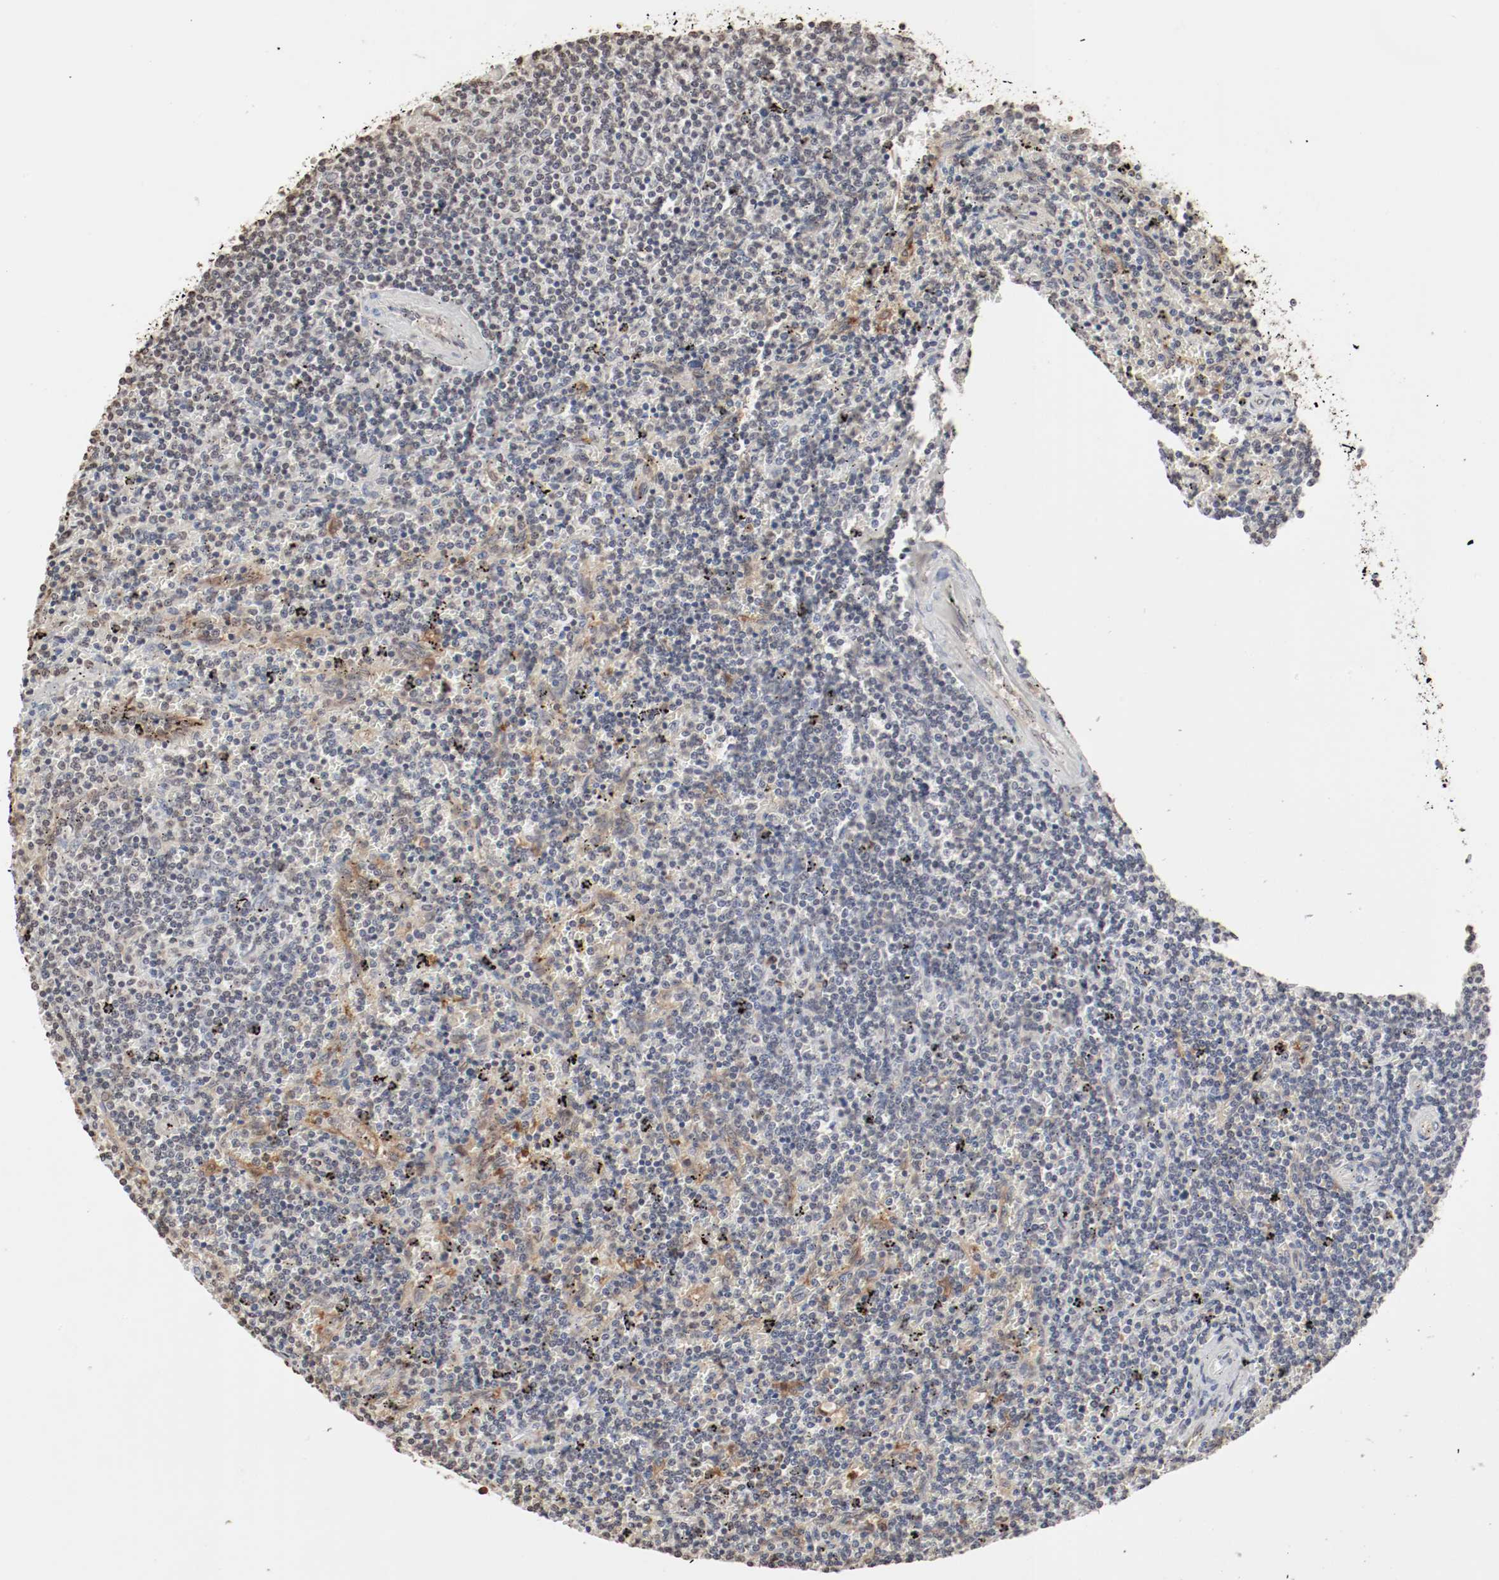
{"staining": {"intensity": "negative", "quantity": "none", "location": "none"}, "tissue": "lymphoma", "cell_type": "Tumor cells", "image_type": "cancer", "snomed": [{"axis": "morphology", "description": "Malignant lymphoma, non-Hodgkin's type, Low grade"}, {"axis": "topography", "description": "Spleen"}], "caption": "Photomicrograph shows no significant protein staining in tumor cells of malignant lymphoma, non-Hodgkin's type (low-grade).", "gene": "WASL", "patient": {"sex": "female", "age": 50}}